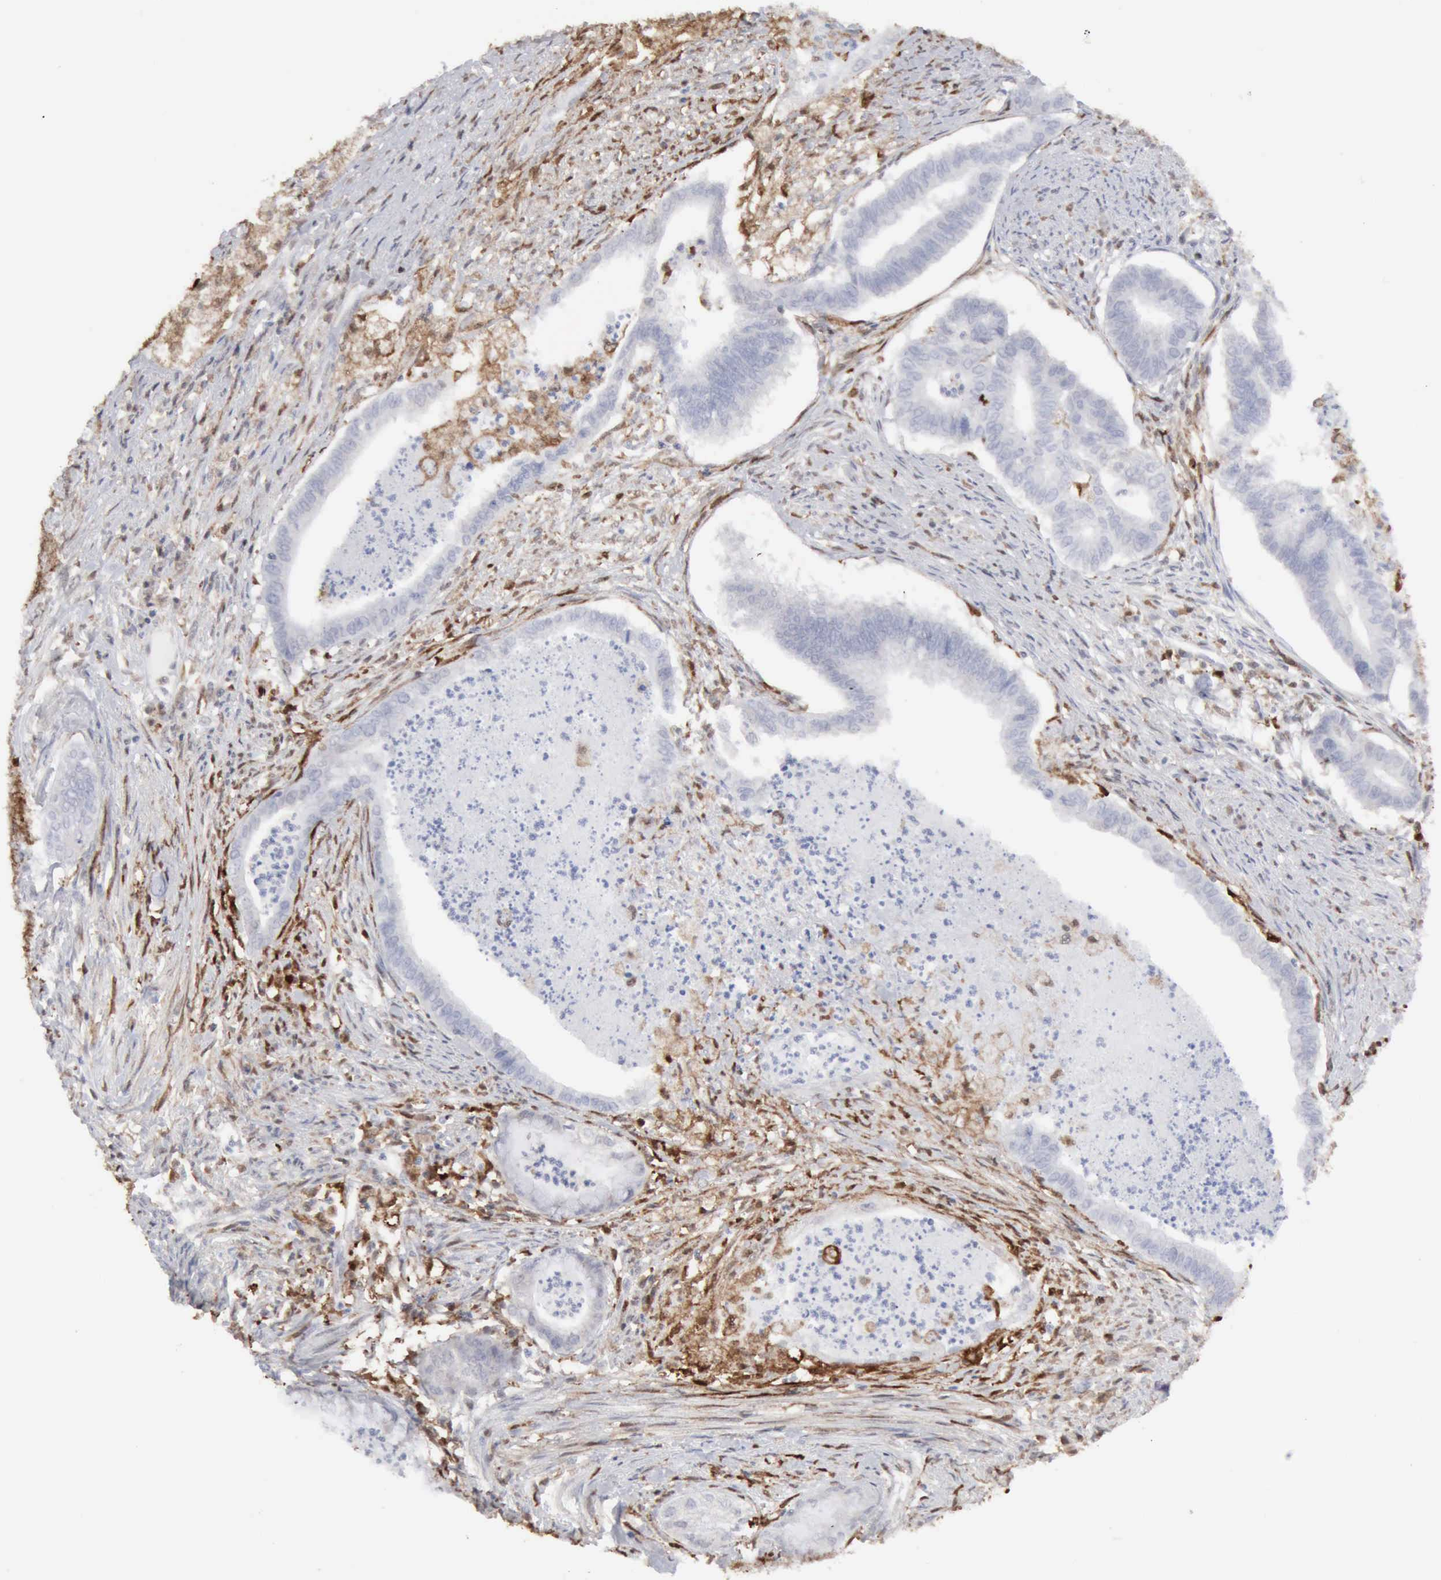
{"staining": {"intensity": "negative", "quantity": "none", "location": "none"}, "tissue": "endometrial cancer", "cell_type": "Tumor cells", "image_type": "cancer", "snomed": [{"axis": "morphology", "description": "Necrosis, NOS"}, {"axis": "morphology", "description": "Adenocarcinoma, NOS"}, {"axis": "topography", "description": "Endometrium"}], "caption": "A high-resolution histopathology image shows immunohistochemistry (IHC) staining of endometrial adenocarcinoma, which reveals no significant staining in tumor cells.", "gene": "STAT1", "patient": {"sex": "female", "age": 79}}